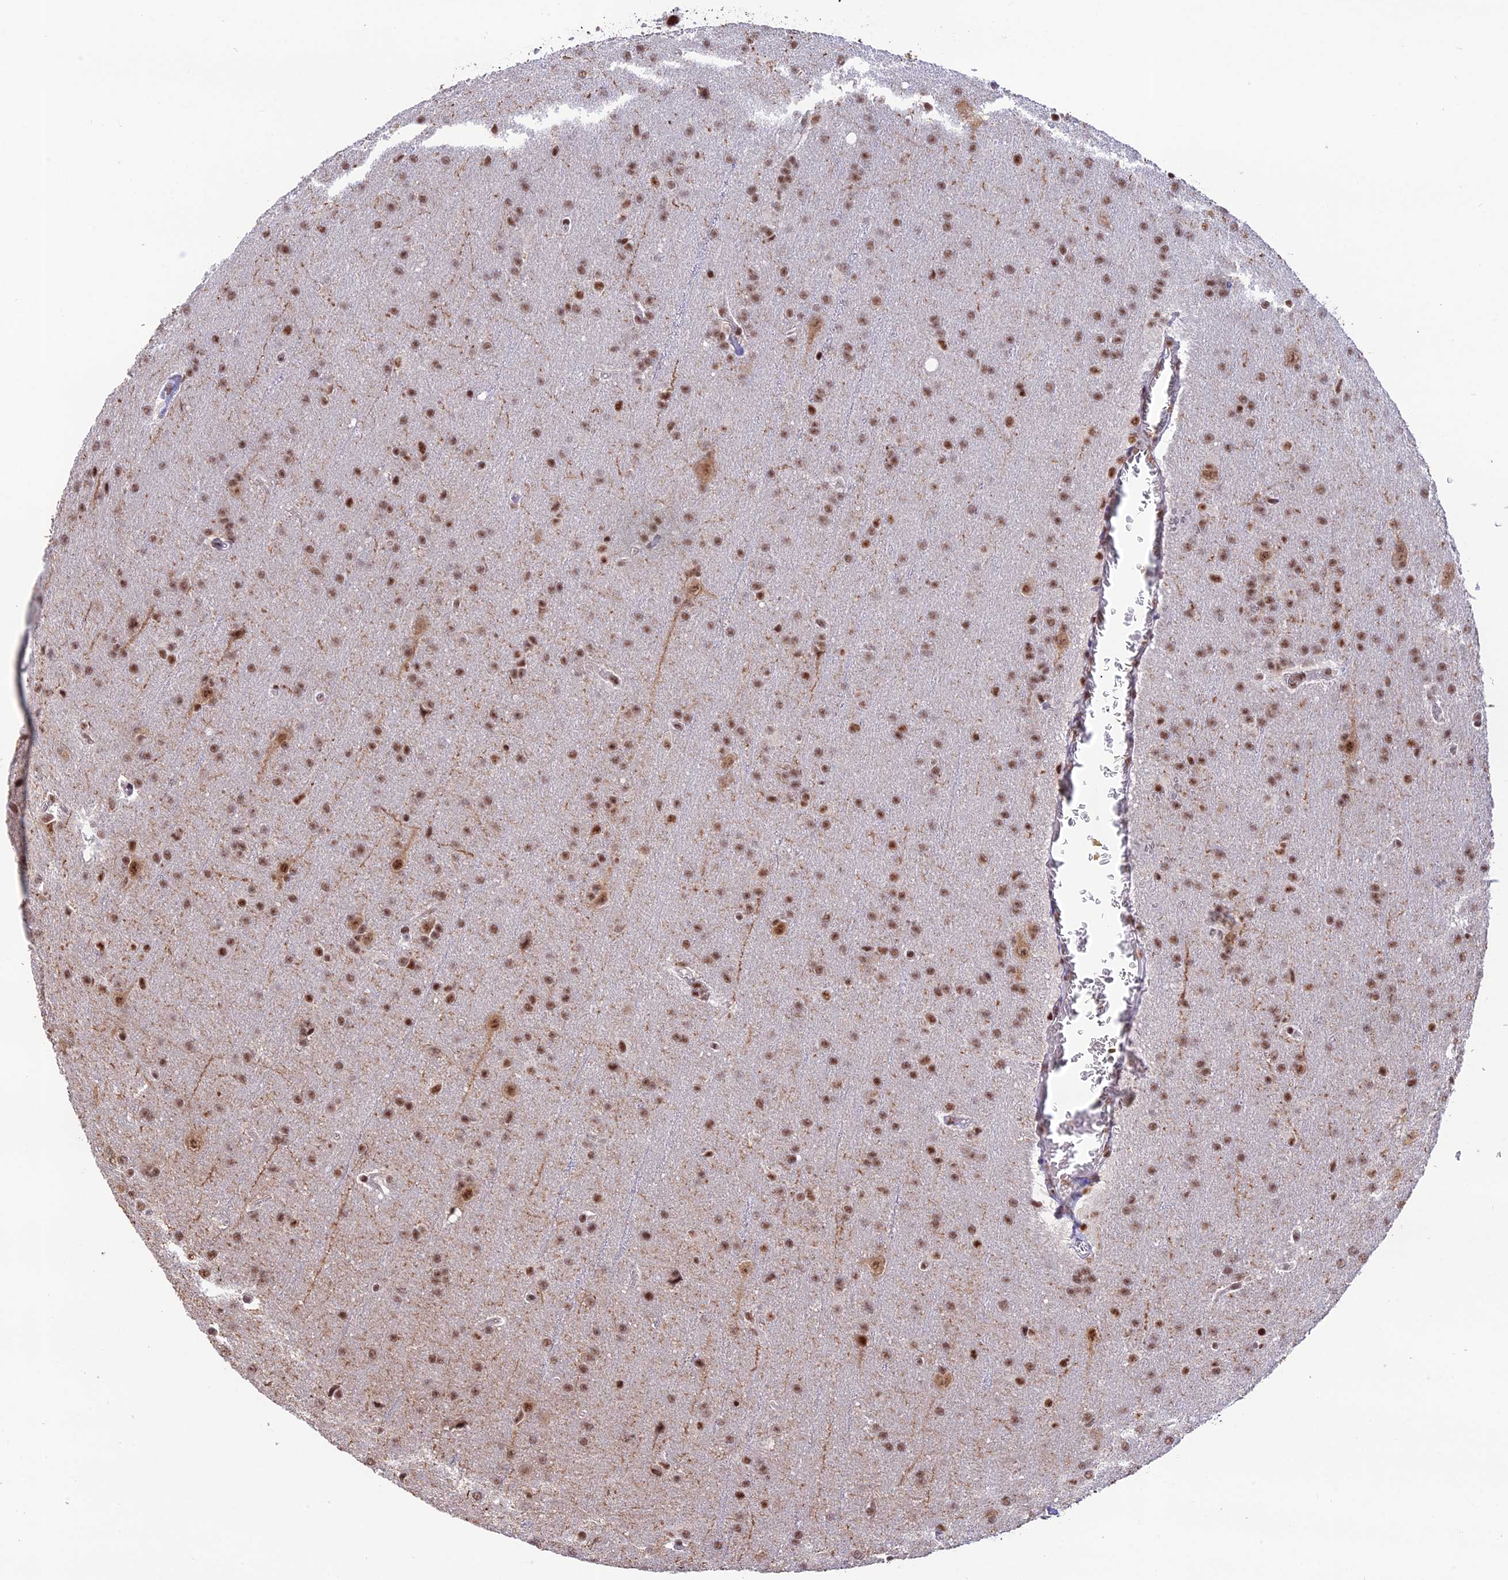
{"staining": {"intensity": "moderate", "quantity": ">75%", "location": "nuclear"}, "tissue": "glioma", "cell_type": "Tumor cells", "image_type": "cancer", "snomed": [{"axis": "morphology", "description": "Glioma, malignant, Low grade"}, {"axis": "topography", "description": "Brain"}], "caption": "Protein positivity by IHC displays moderate nuclear positivity in approximately >75% of tumor cells in glioma.", "gene": "THOC7", "patient": {"sex": "female", "age": 32}}